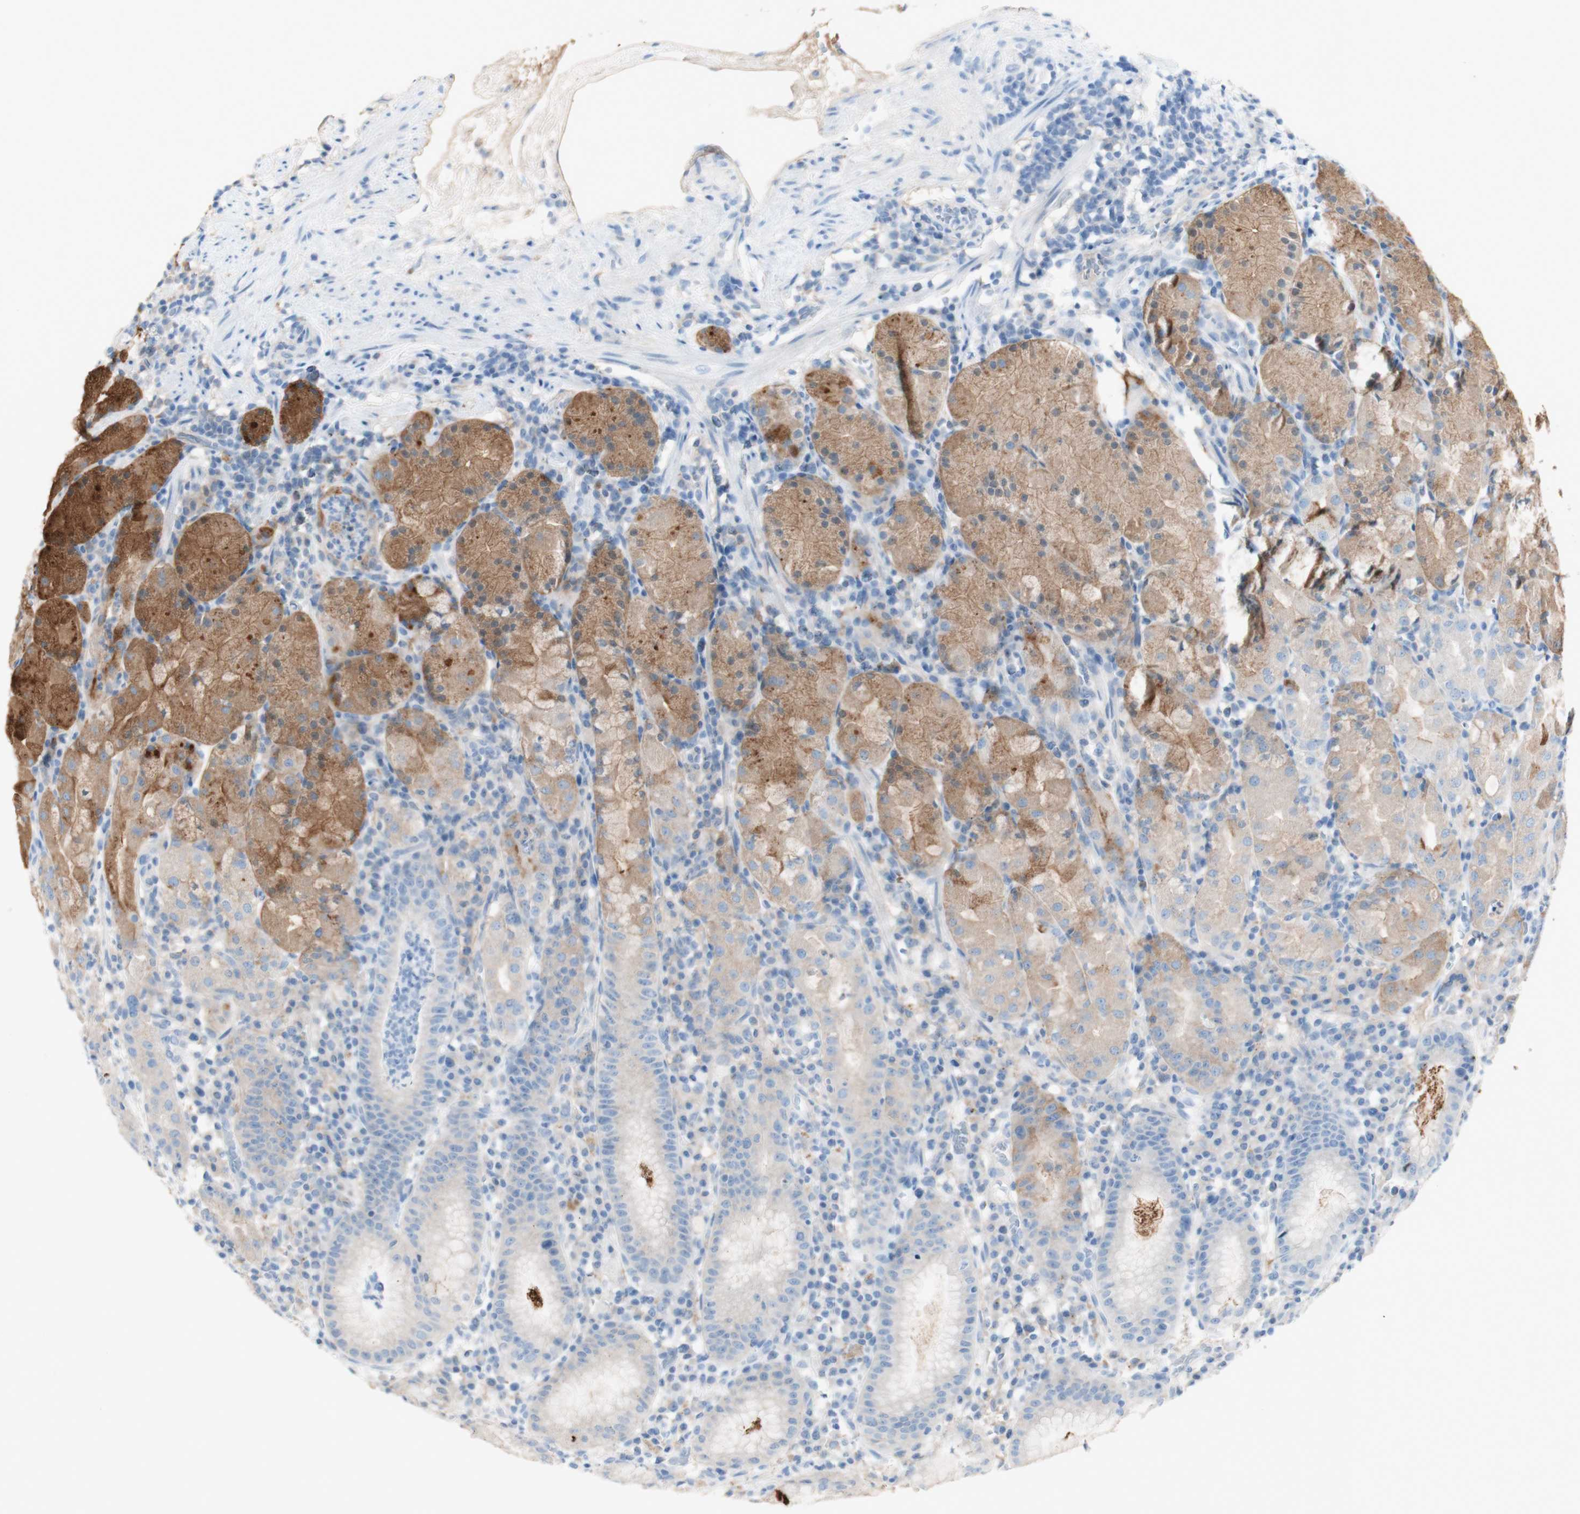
{"staining": {"intensity": "moderate", "quantity": "25%-75%", "location": "cytoplasmic/membranous"}, "tissue": "stomach", "cell_type": "Glandular cells", "image_type": "normal", "snomed": [{"axis": "morphology", "description": "Normal tissue, NOS"}, {"axis": "topography", "description": "Stomach"}, {"axis": "topography", "description": "Stomach, lower"}], "caption": "Protein analysis of benign stomach reveals moderate cytoplasmic/membranous staining in about 25%-75% of glandular cells.", "gene": "ART3", "patient": {"sex": "female", "age": 75}}